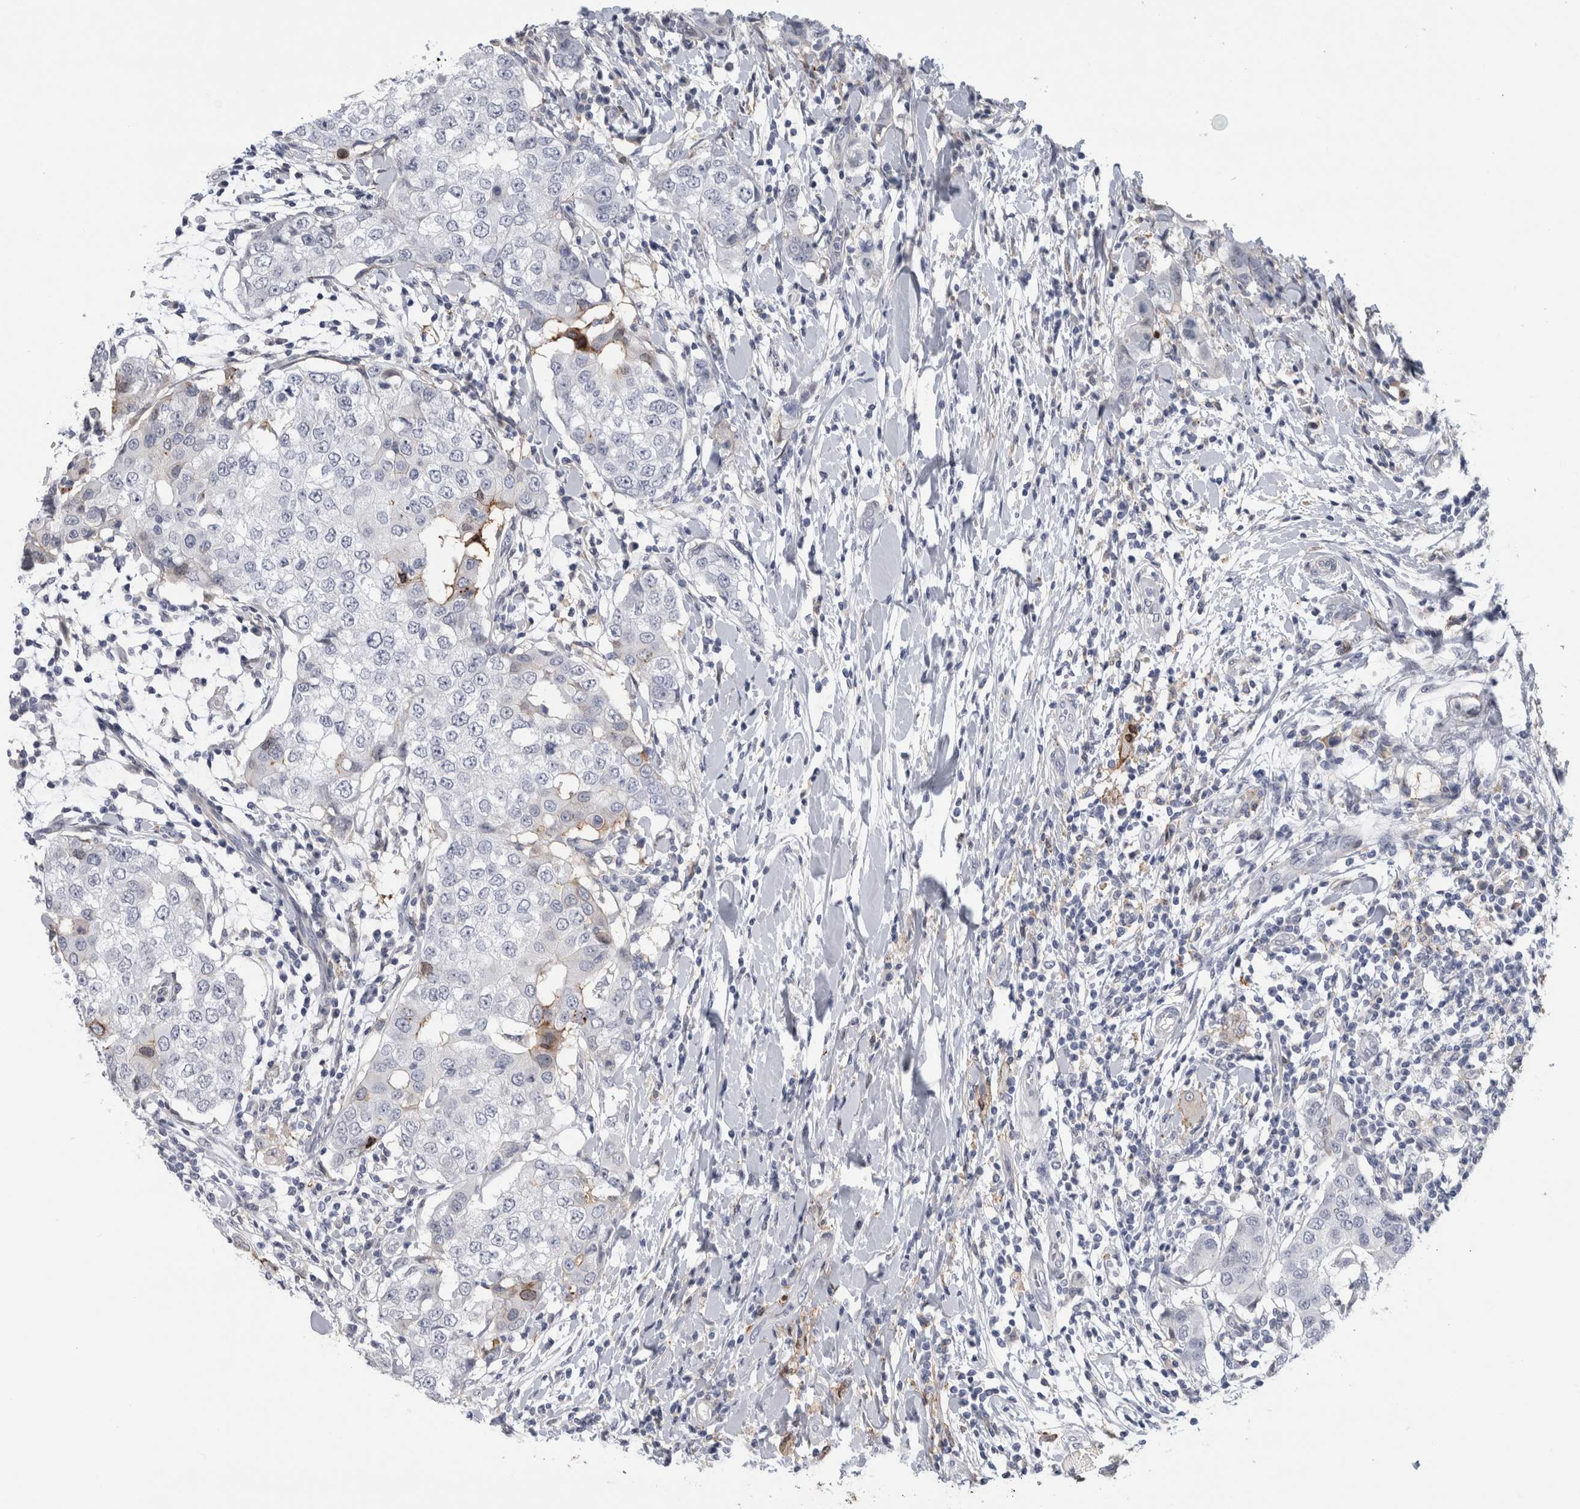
{"staining": {"intensity": "negative", "quantity": "none", "location": "none"}, "tissue": "breast cancer", "cell_type": "Tumor cells", "image_type": "cancer", "snomed": [{"axis": "morphology", "description": "Duct carcinoma"}, {"axis": "topography", "description": "Breast"}], "caption": "DAB (3,3'-diaminobenzidine) immunohistochemical staining of human breast cancer (intraductal carcinoma) reveals no significant expression in tumor cells.", "gene": "DNAJC24", "patient": {"sex": "female", "age": 27}}